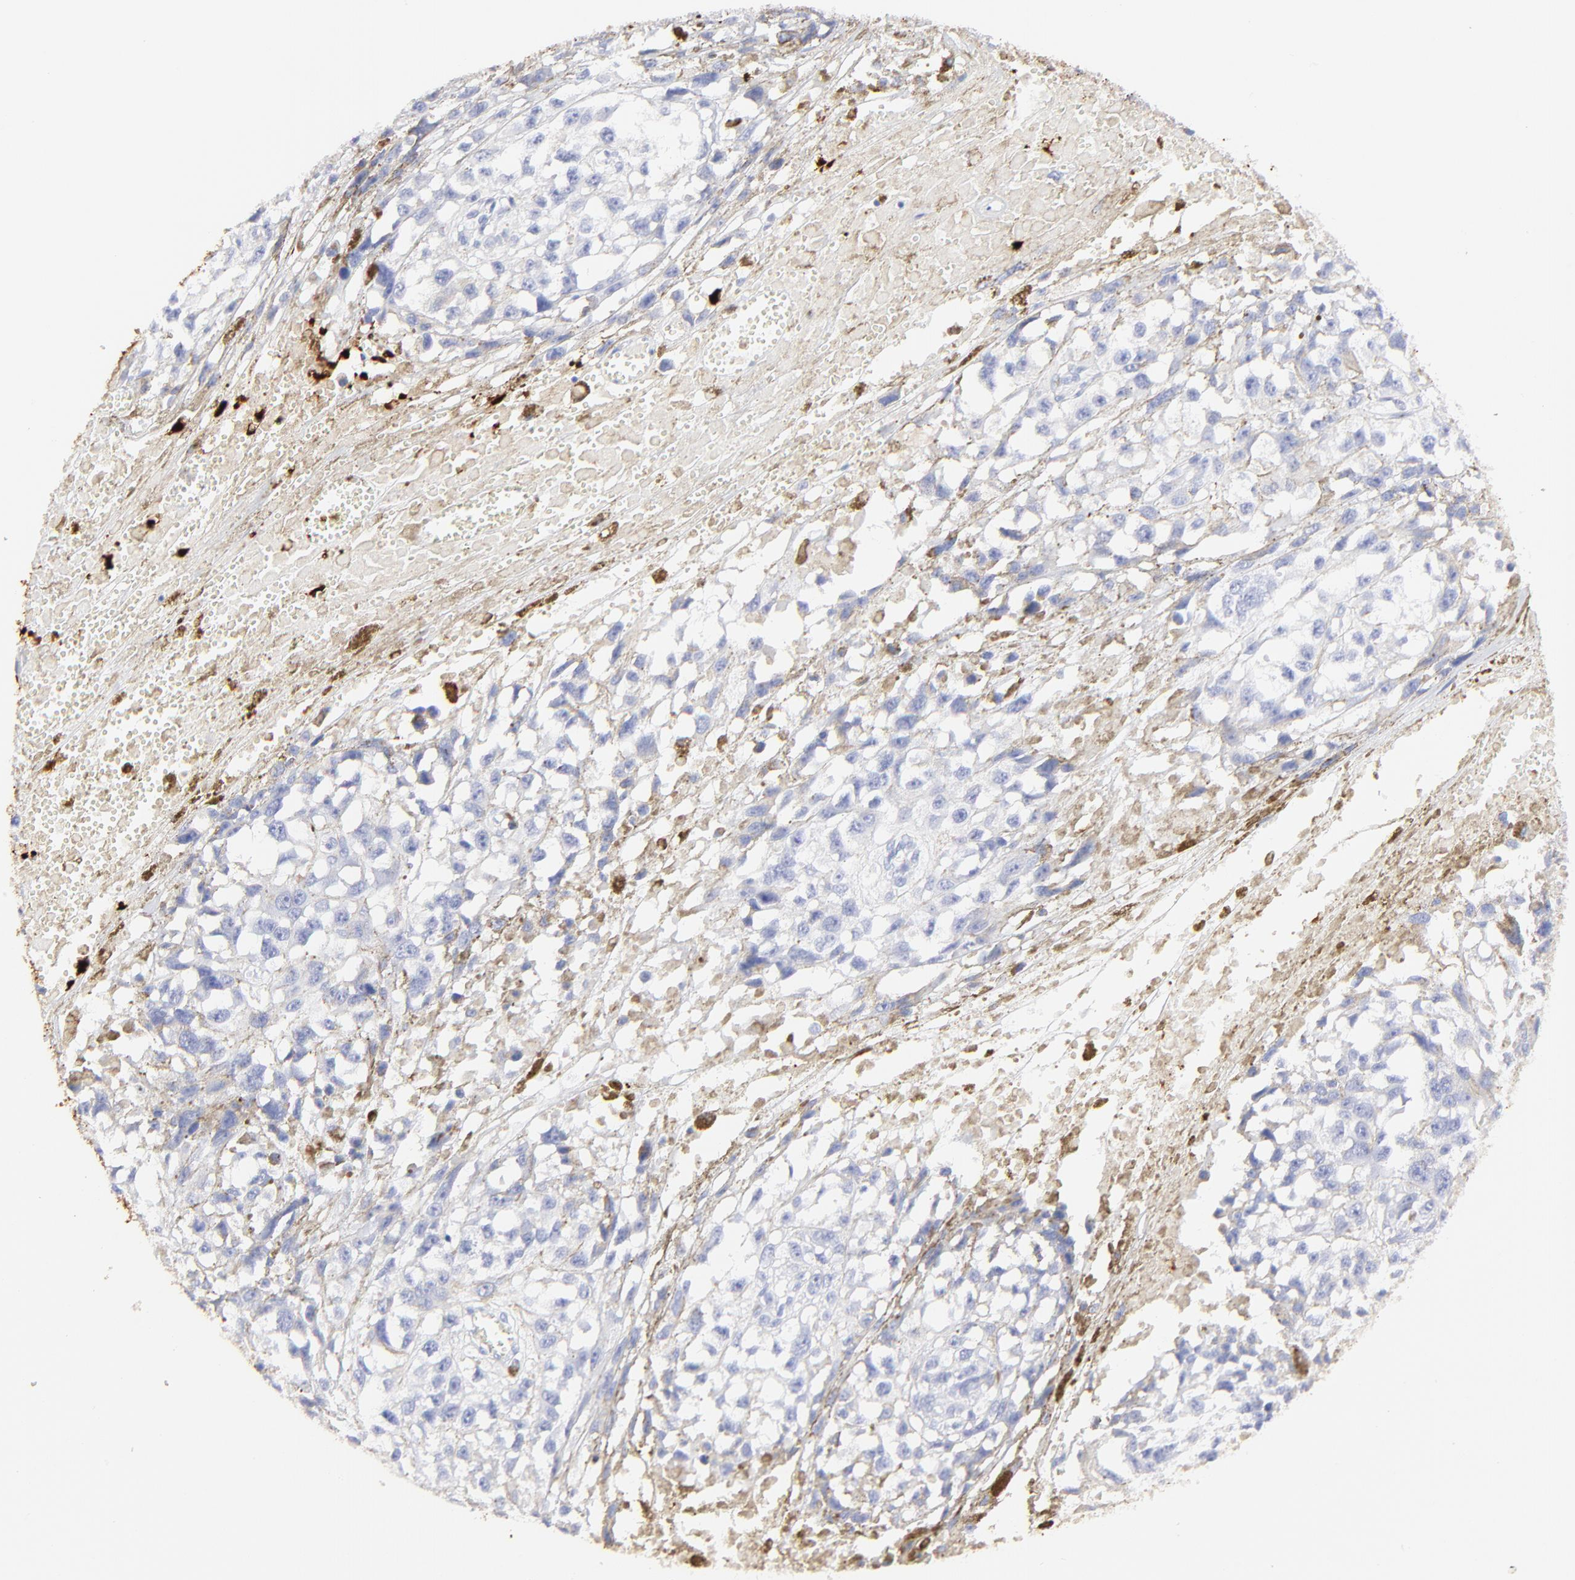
{"staining": {"intensity": "negative", "quantity": "none", "location": "none"}, "tissue": "melanoma", "cell_type": "Tumor cells", "image_type": "cancer", "snomed": [{"axis": "morphology", "description": "Malignant melanoma, Metastatic site"}, {"axis": "topography", "description": "Lymph node"}], "caption": "Micrograph shows no significant protein positivity in tumor cells of melanoma.", "gene": "S100A12", "patient": {"sex": "male", "age": 59}}